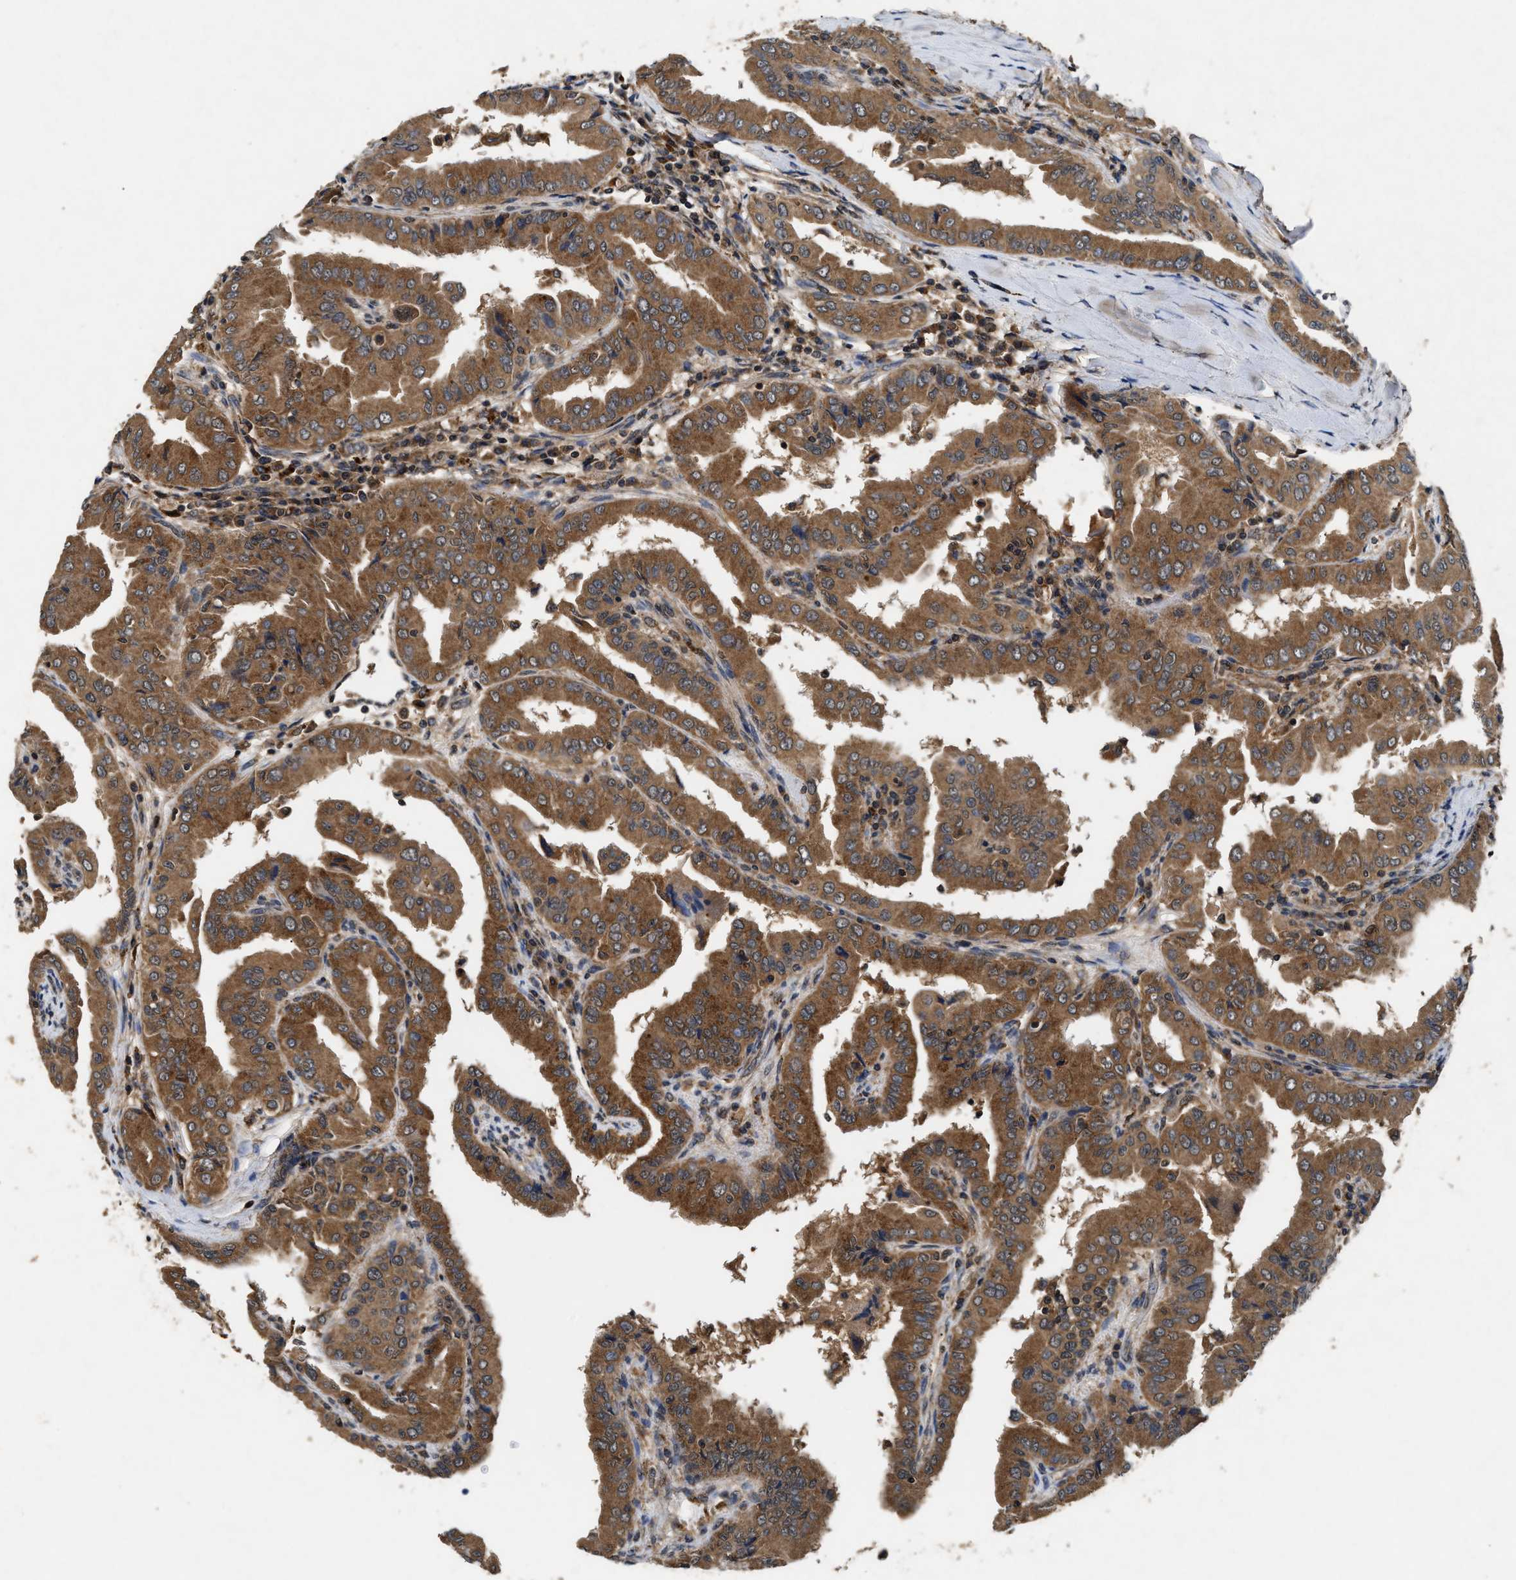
{"staining": {"intensity": "moderate", "quantity": ">75%", "location": "cytoplasmic/membranous"}, "tissue": "thyroid cancer", "cell_type": "Tumor cells", "image_type": "cancer", "snomed": [{"axis": "morphology", "description": "Papillary adenocarcinoma, NOS"}, {"axis": "topography", "description": "Thyroid gland"}], "caption": "Protein positivity by IHC exhibits moderate cytoplasmic/membranous positivity in approximately >75% of tumor cells in thyroid cancer. (Brightfield microscopy of DAB IHC at high magnification).", "gene": "PDAP1", "patient": {"sex": "male", "age": 33}}